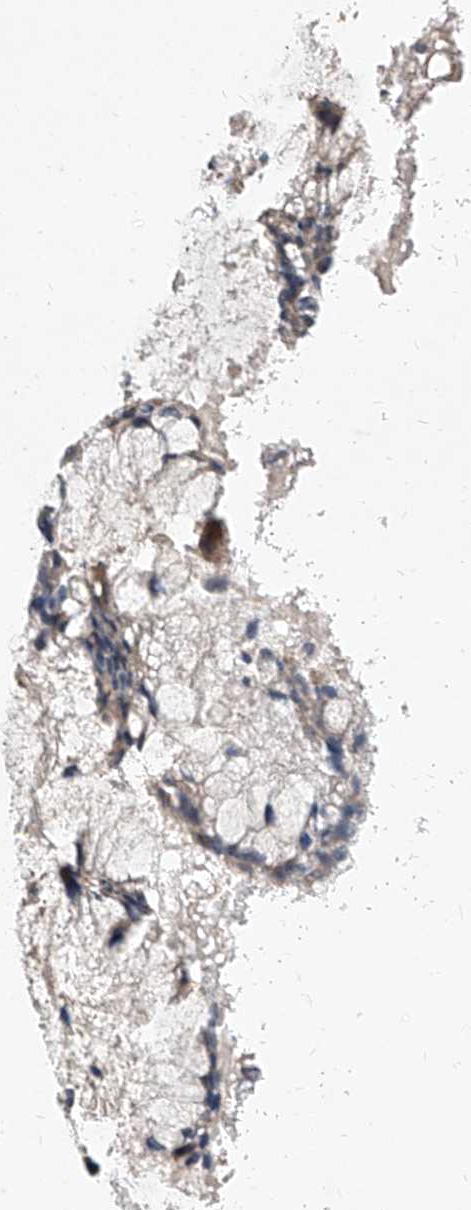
{"staining": {"intensity": "weak", "quantity": "<25%", "location": "cytoplasmic/membranous"}, "tissue": "ovarian cancer", "cell_type": "Tumor cells", "image_type": "cancer", "snomed": [{"axis": "morphology", "description": "Cystadenocarcinoma, mucinous, NOS"}, {"axis": "topography", "description": "Ovary"}], "caption": "High power microscopy image of an immunohistochemistry histopathology image of mucinous cystadenocarcinoma (ovarian), revealing no significant positivity in tumor cells. The staining is performed using DAB (3,3'-diaminobenzidine) brown chromogen with nuclei counter-stained in using hematoxylin.", "gene": "DIRAS3", "patient": {"sex": "female", "age": 37}}